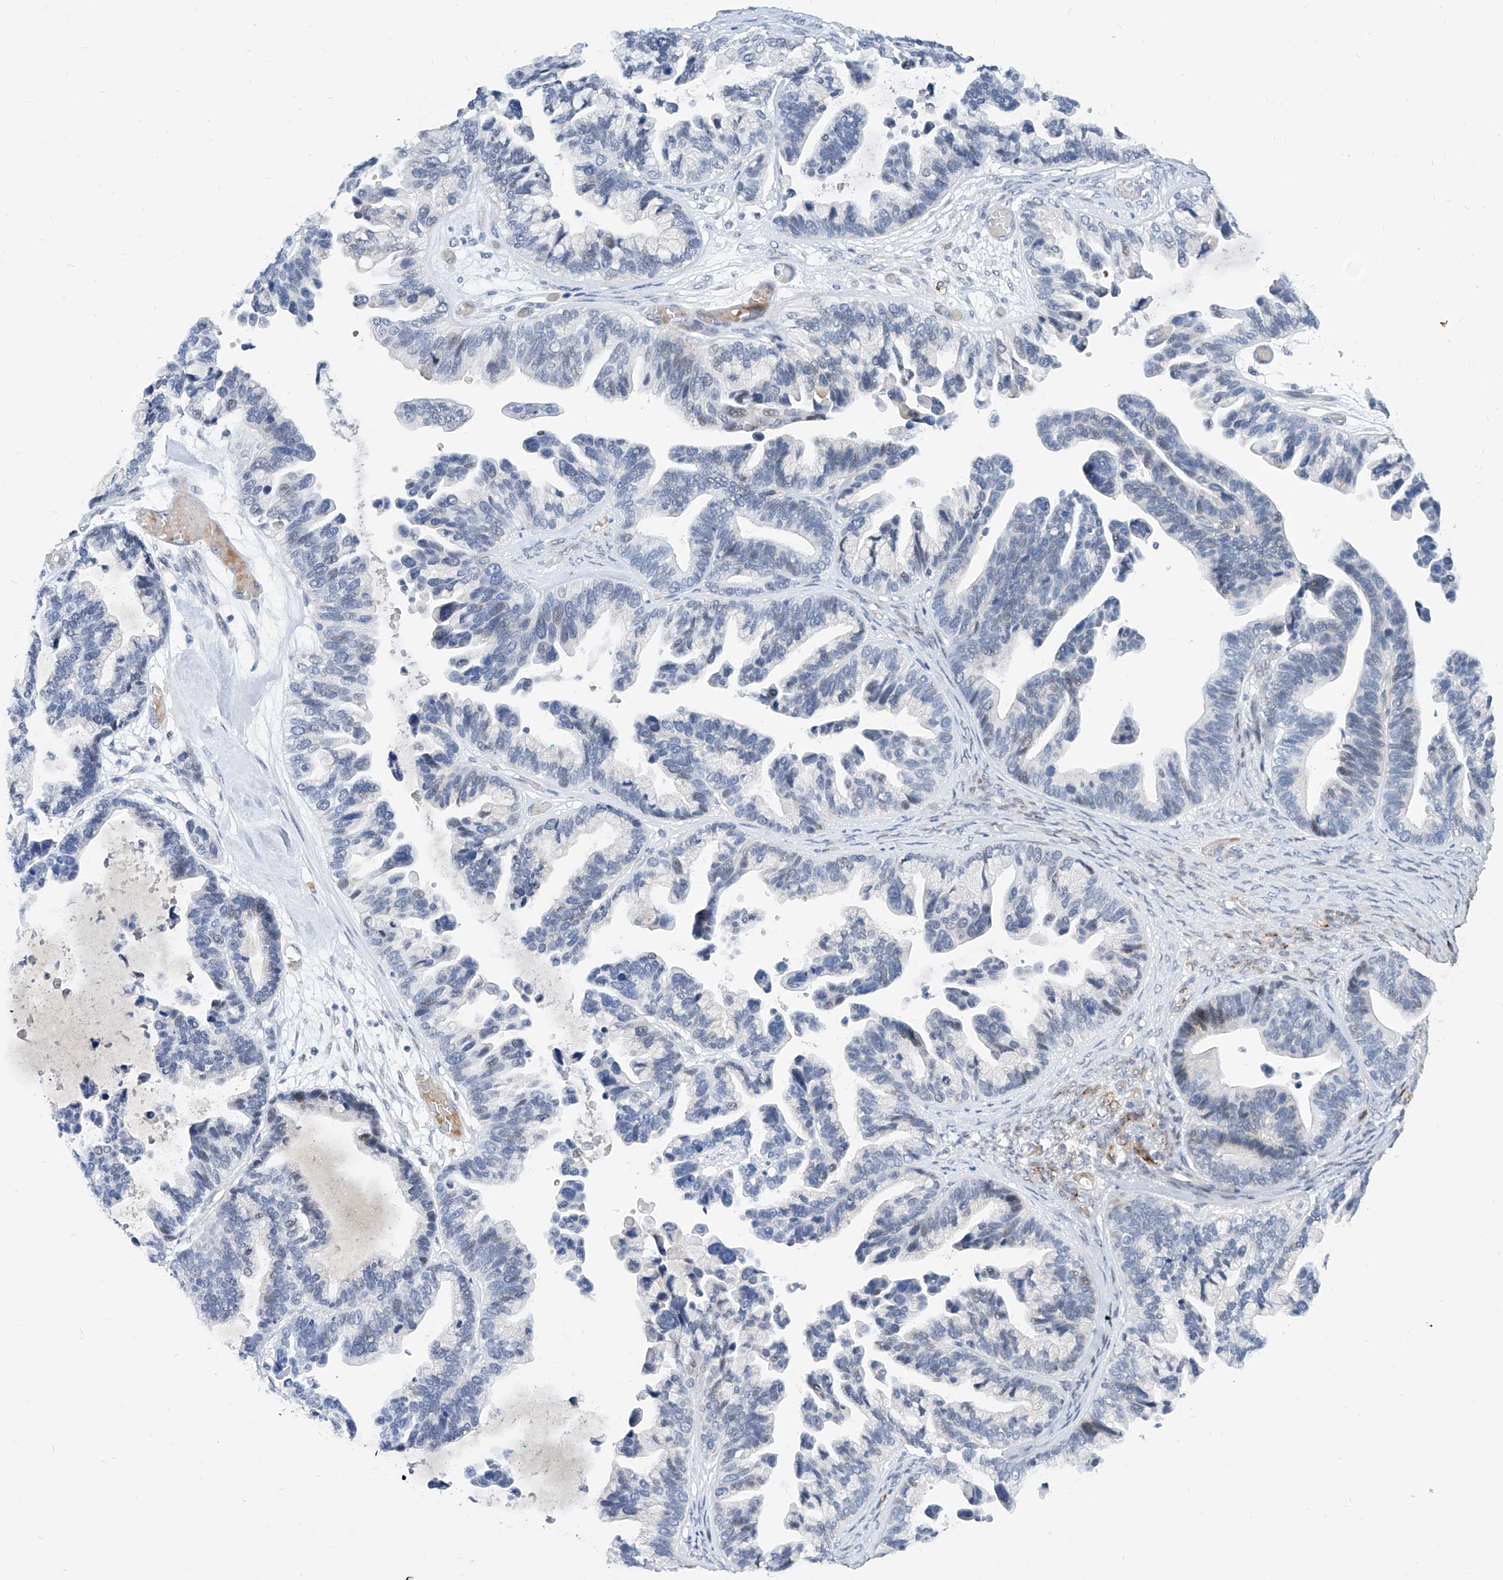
{"staining": {"intensity": "negative", "quantity": "none", "location": "none"}, "tissue": "ovarian cancer", "cell_type": "Tumor cells", "image_type": "cancer", "snomed": [{"axis": "morphology", "description": "Cystadenocarcinoma, serous, NOS"}, {"axis": "topography", "description": "Ovary"}], "caption": "This is a image of immunohistochemistry (IHC) staining of ovarian cancer, which shows no staining in tumor cells.", "gene": "BPTF", "patient": {"sex": "female", "age": 56}}